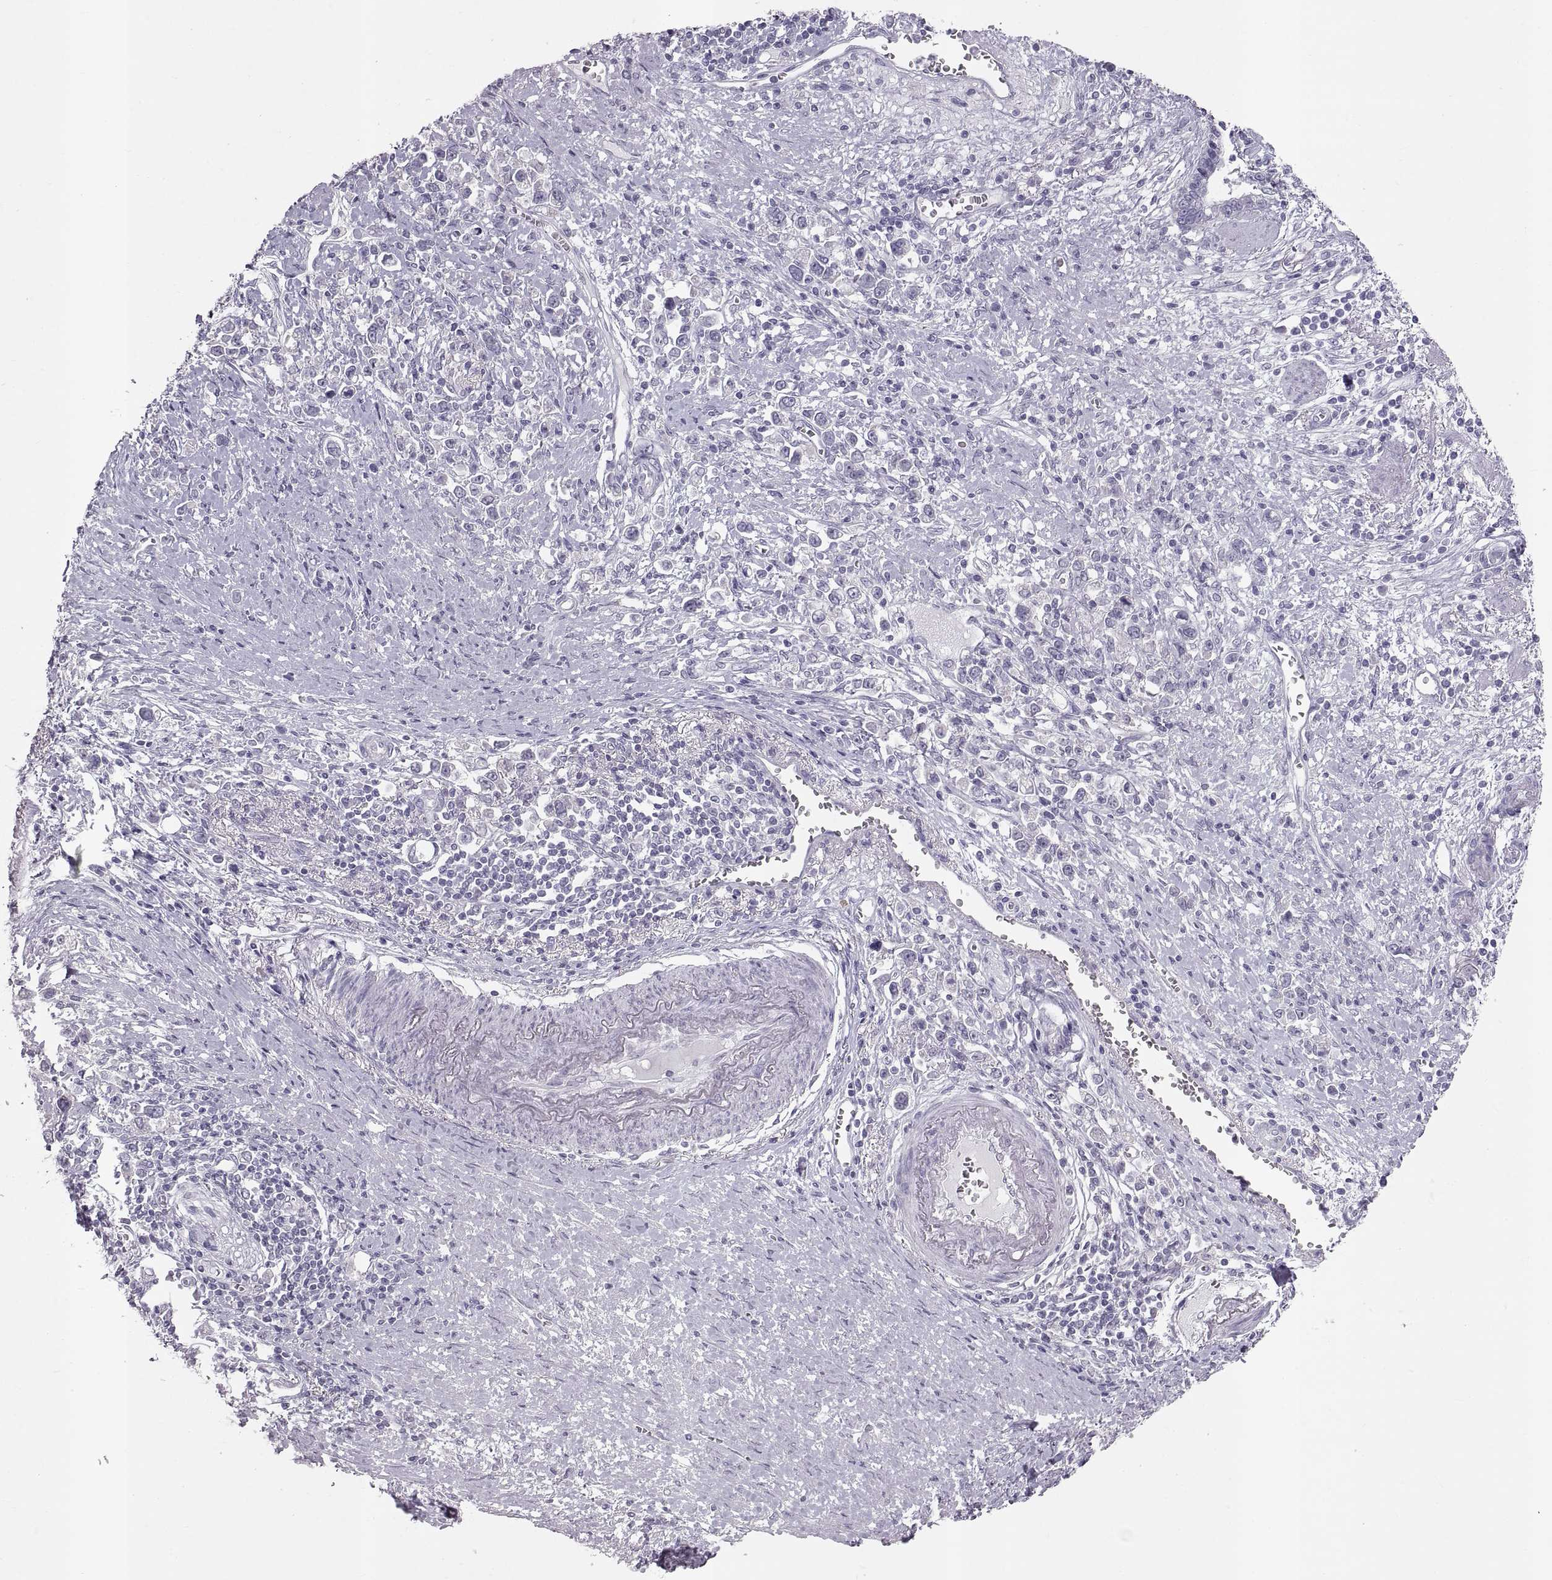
{"staining": {"intensity": "negative", "quantity": "none", "location": "none"}, "tissue": "stomach cancer", "cell_type": "Tumor cells", "image_type": "cancer", "snomed": [{"axis": "morphology", "description": "Adenocarcinoma, NOS"}, {"axis": "topography", "description": "Stomach"}], "caption": "A micrograph of human stomach cancer is negative for staining in tumor cells.", "gene": "WBP2NL", "patient": {"sex": "male", "age": 63}}